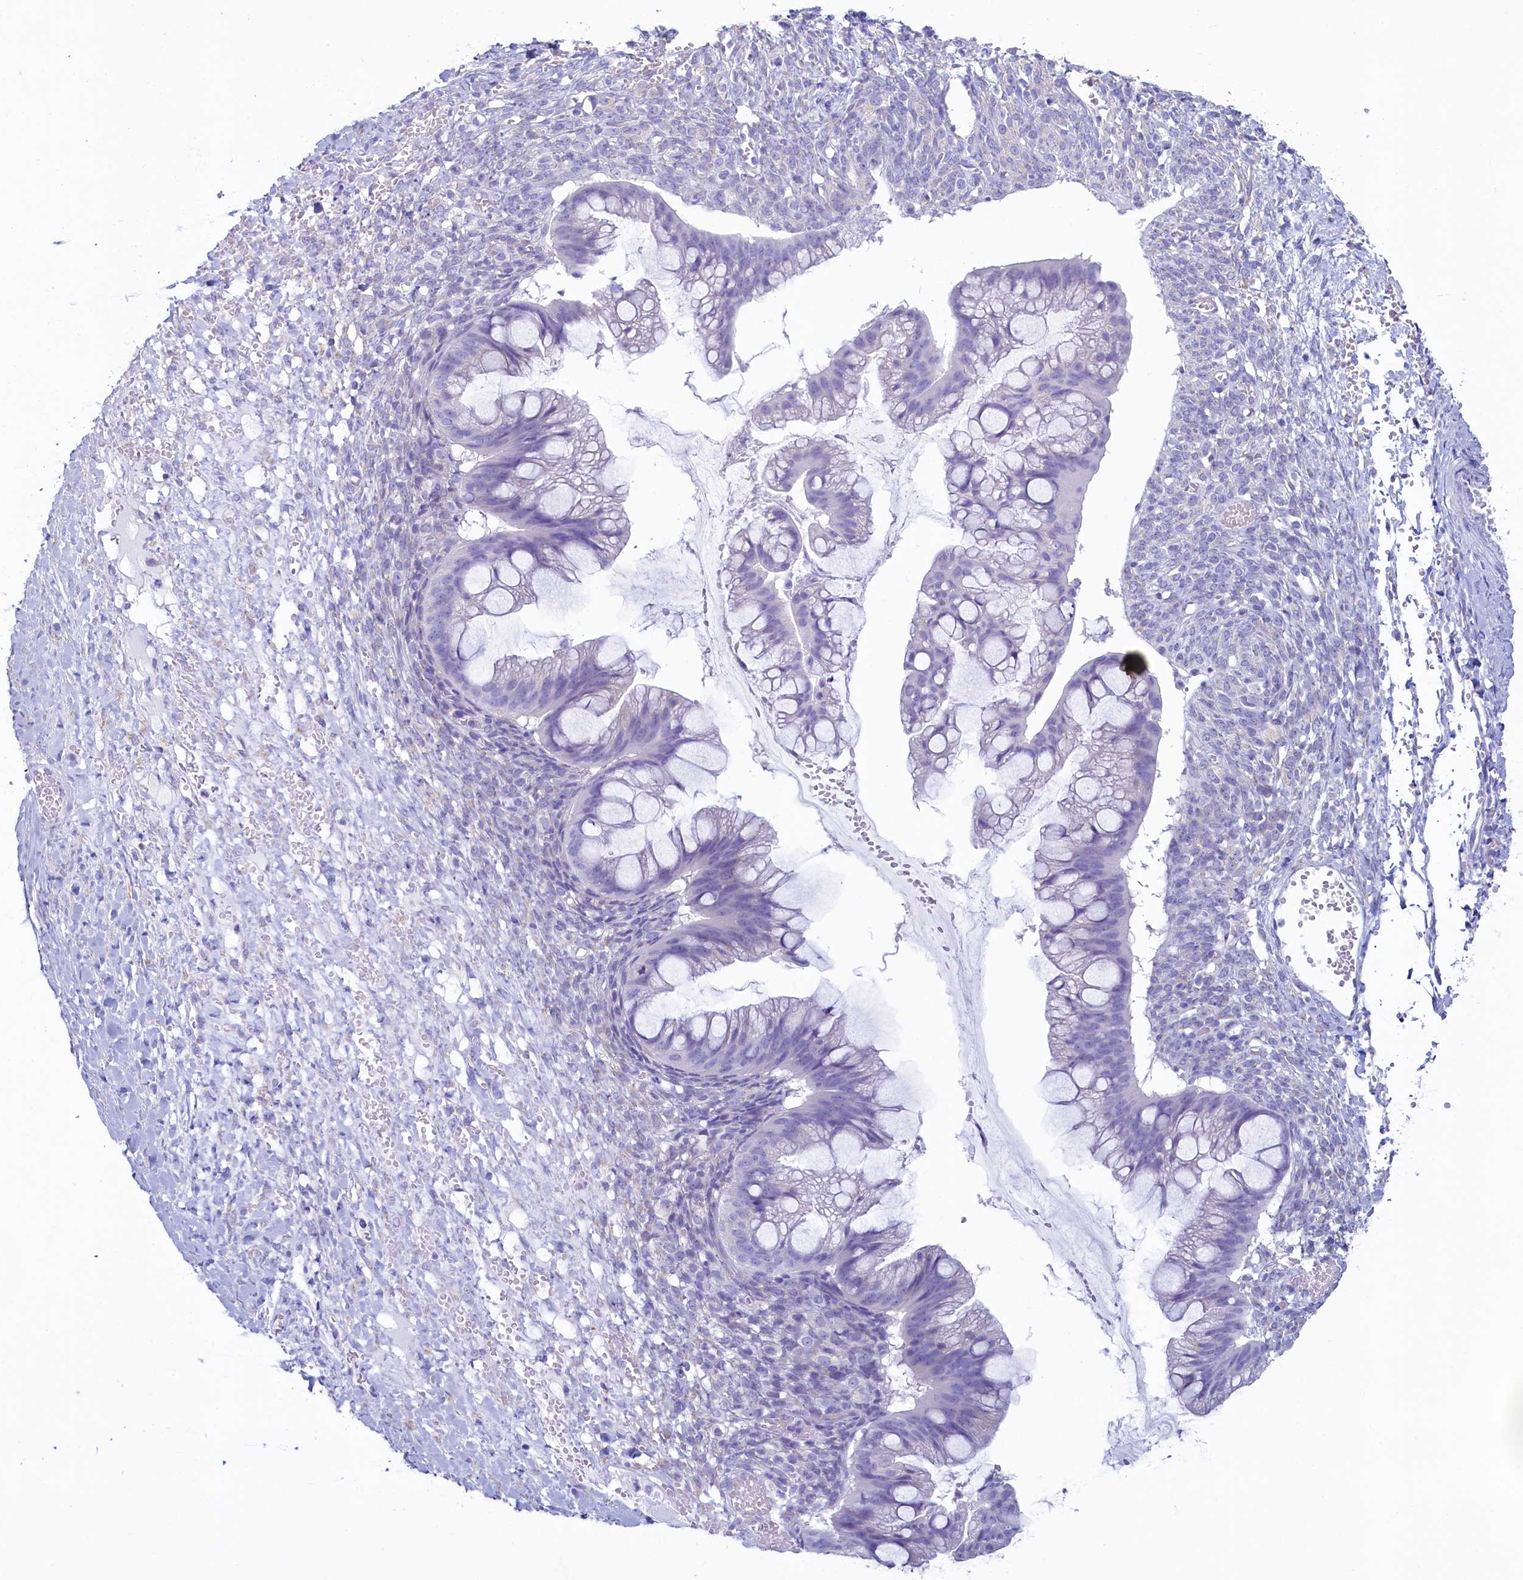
{"staining": {"intensity": "negative", "quantity": "none", "location": "none"}, "tissue": "ovarian cancer", "cell_type": "Tumor cells", "image_type": "cancer", "snomed": [{"axis": "morphology", "description": "Cystadenocarcinoma, mucinous, NOS"}, {"axis": "topography", "description": "Ovary"}], "caption": "DAB (3,3'-diaminobenzidine) immunohistochemical staining of human ovarian cancer (mucinous cystadenocarcinoma) shows no significant staining in tumor cells. (Brightfield microscopy of DAB (3,3'-diaminobenzidine) immunohistochemistry (IHC) at high magnification).", "gene": "SKA3", "patient": {"sex": "female", "age": 73}}